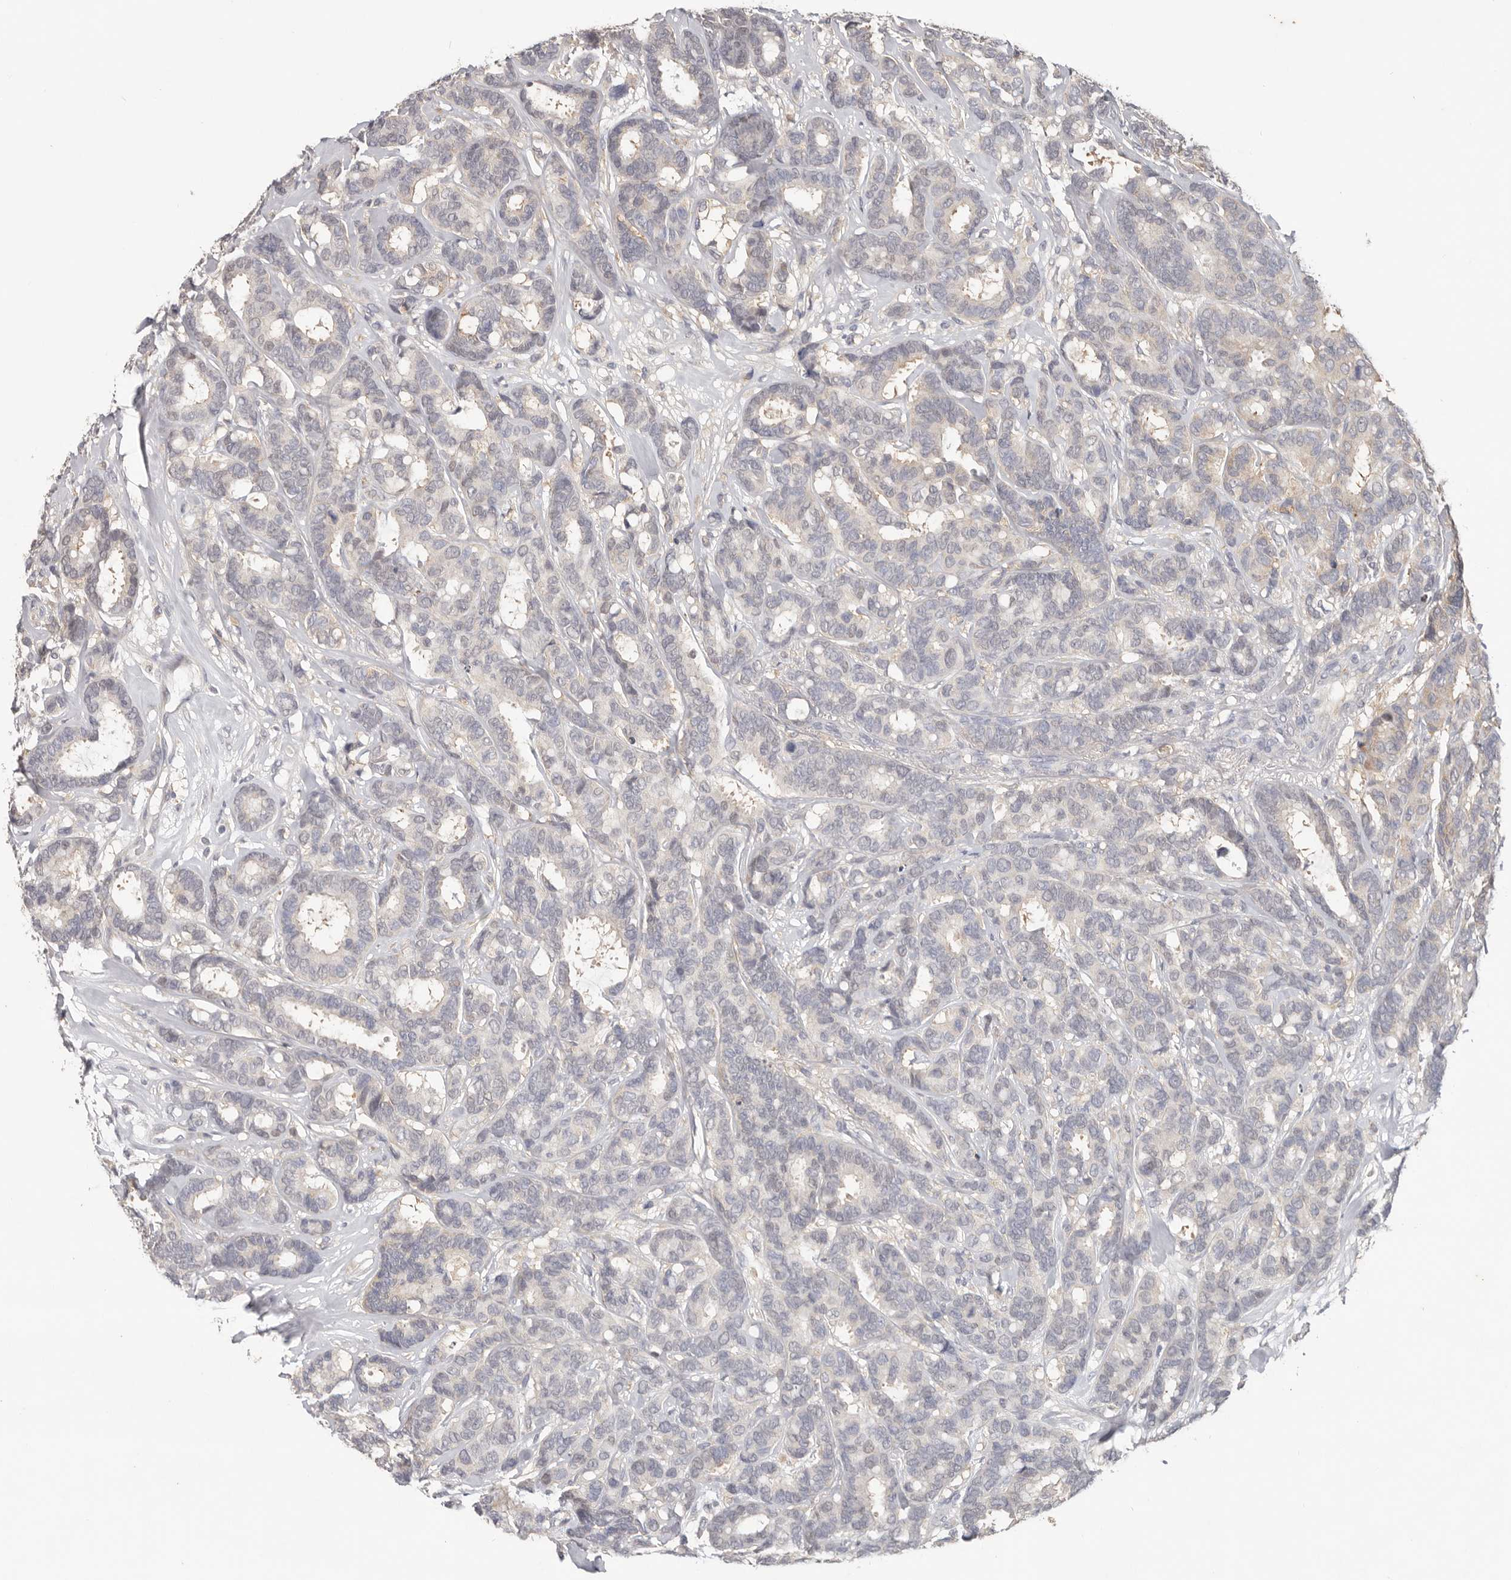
{"staining": {"intensity": "weak", "quantity": "<25%", "location": "cytoplasmic/membranous"}, "tissue": "breast cancer", "cell_type": "Tumor cells", "image_type": "cancer", "snomed": [{"axis": "morphology", "description": "Duct carcinoma"}, {"axis": "topography", "description": "Breast"}], "caption": "This is an immunohistochemistry micrograph of human infiltrating ductal carcinoma (breast). There is no staining in tumor cells.", "gene": "WDR77", "patient": {"sex": "female", "age": 87}}